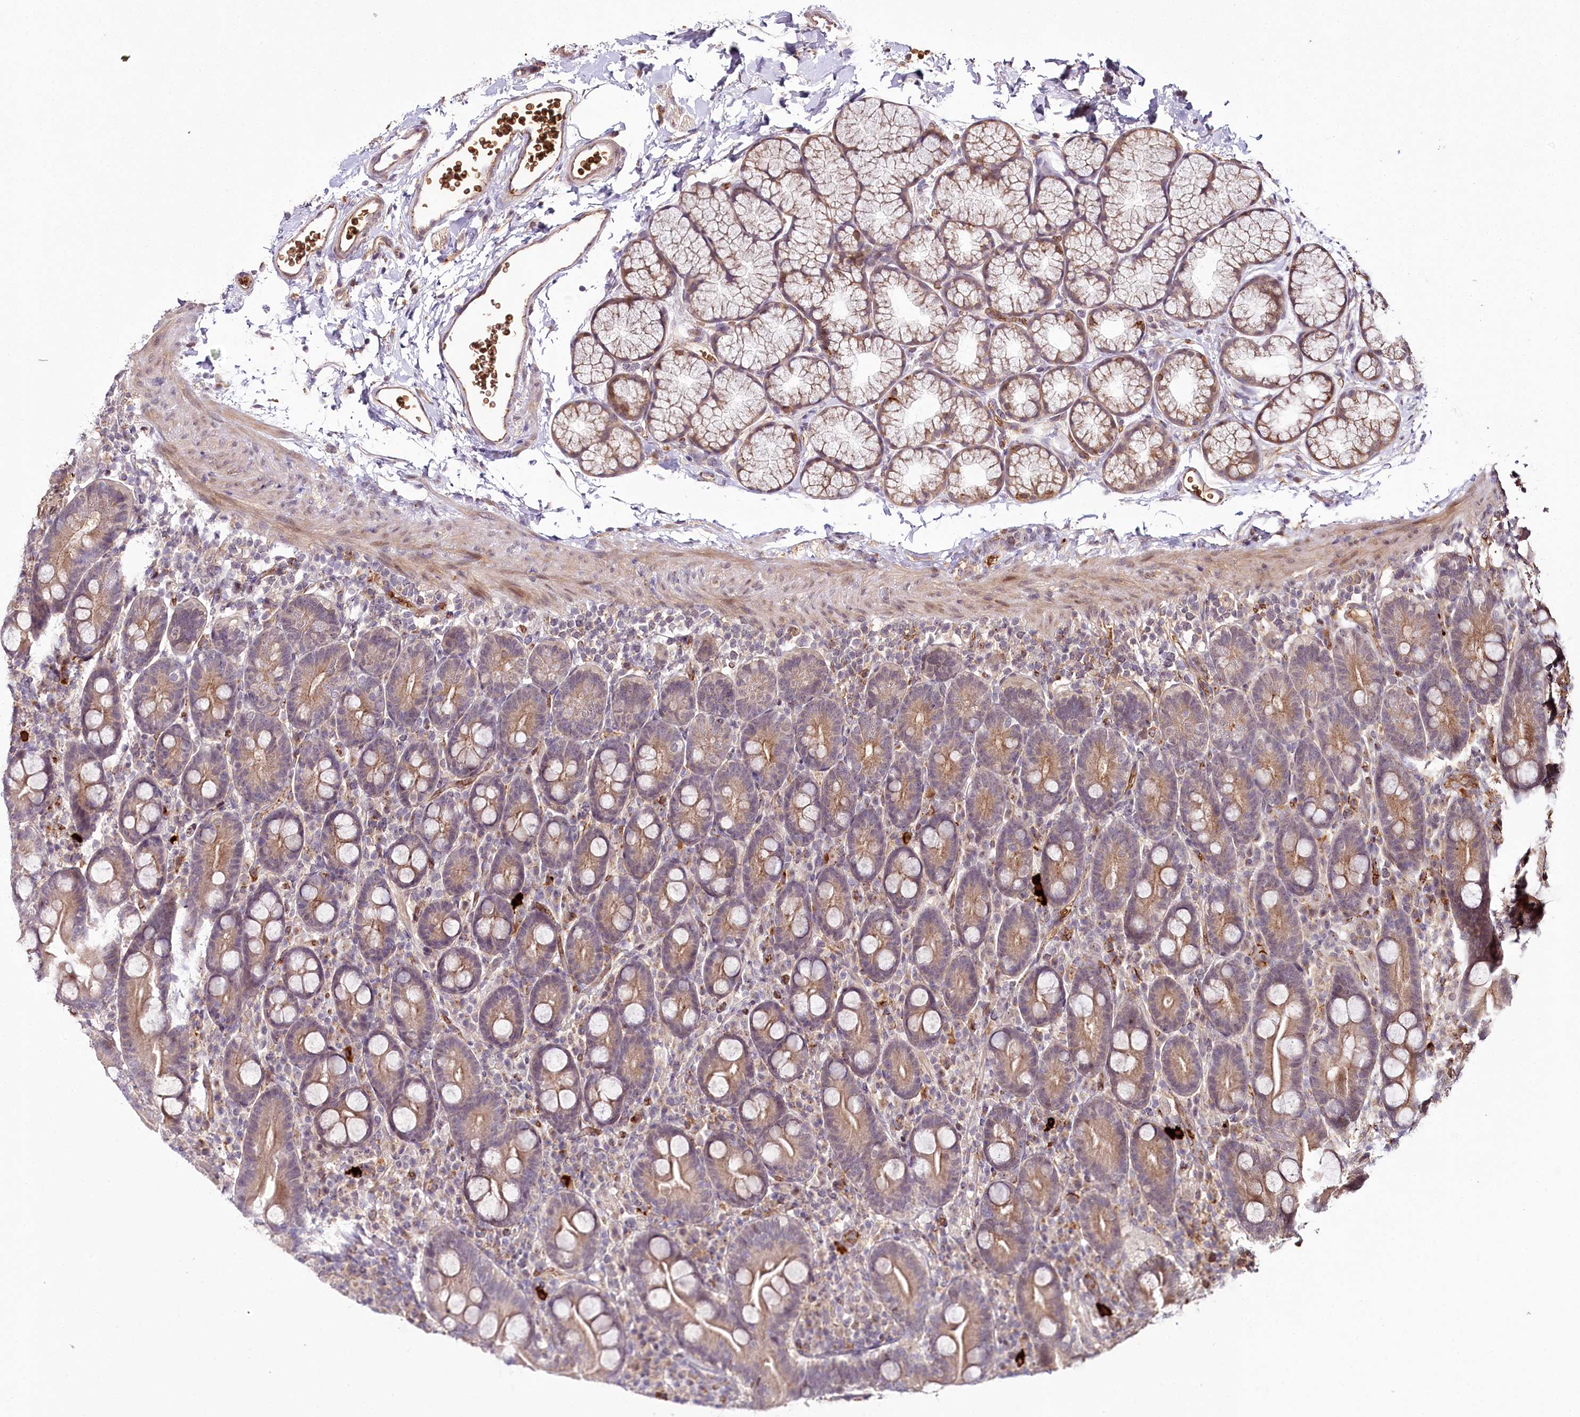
{"staining": {"intensity": "moderate", "quantity": "25%-75%", "location": "cytoplasmic/membranous"}, "tissue": "duodenum", "cell_type": "Glandular cells", "image_type": "normal", "snomed": [{"axis": "morphology", "description": "Normal tissue, NOS"}, {"axis": "topography", "description": "Duodenum"}], "caption": "A brown stain labels moderate cytoplasmic/membranous staining of a protein in glandular cells of unremarkable duodenum.", "gene": "ALKBH8", "patient": {"sex": "male", "age": 35}}